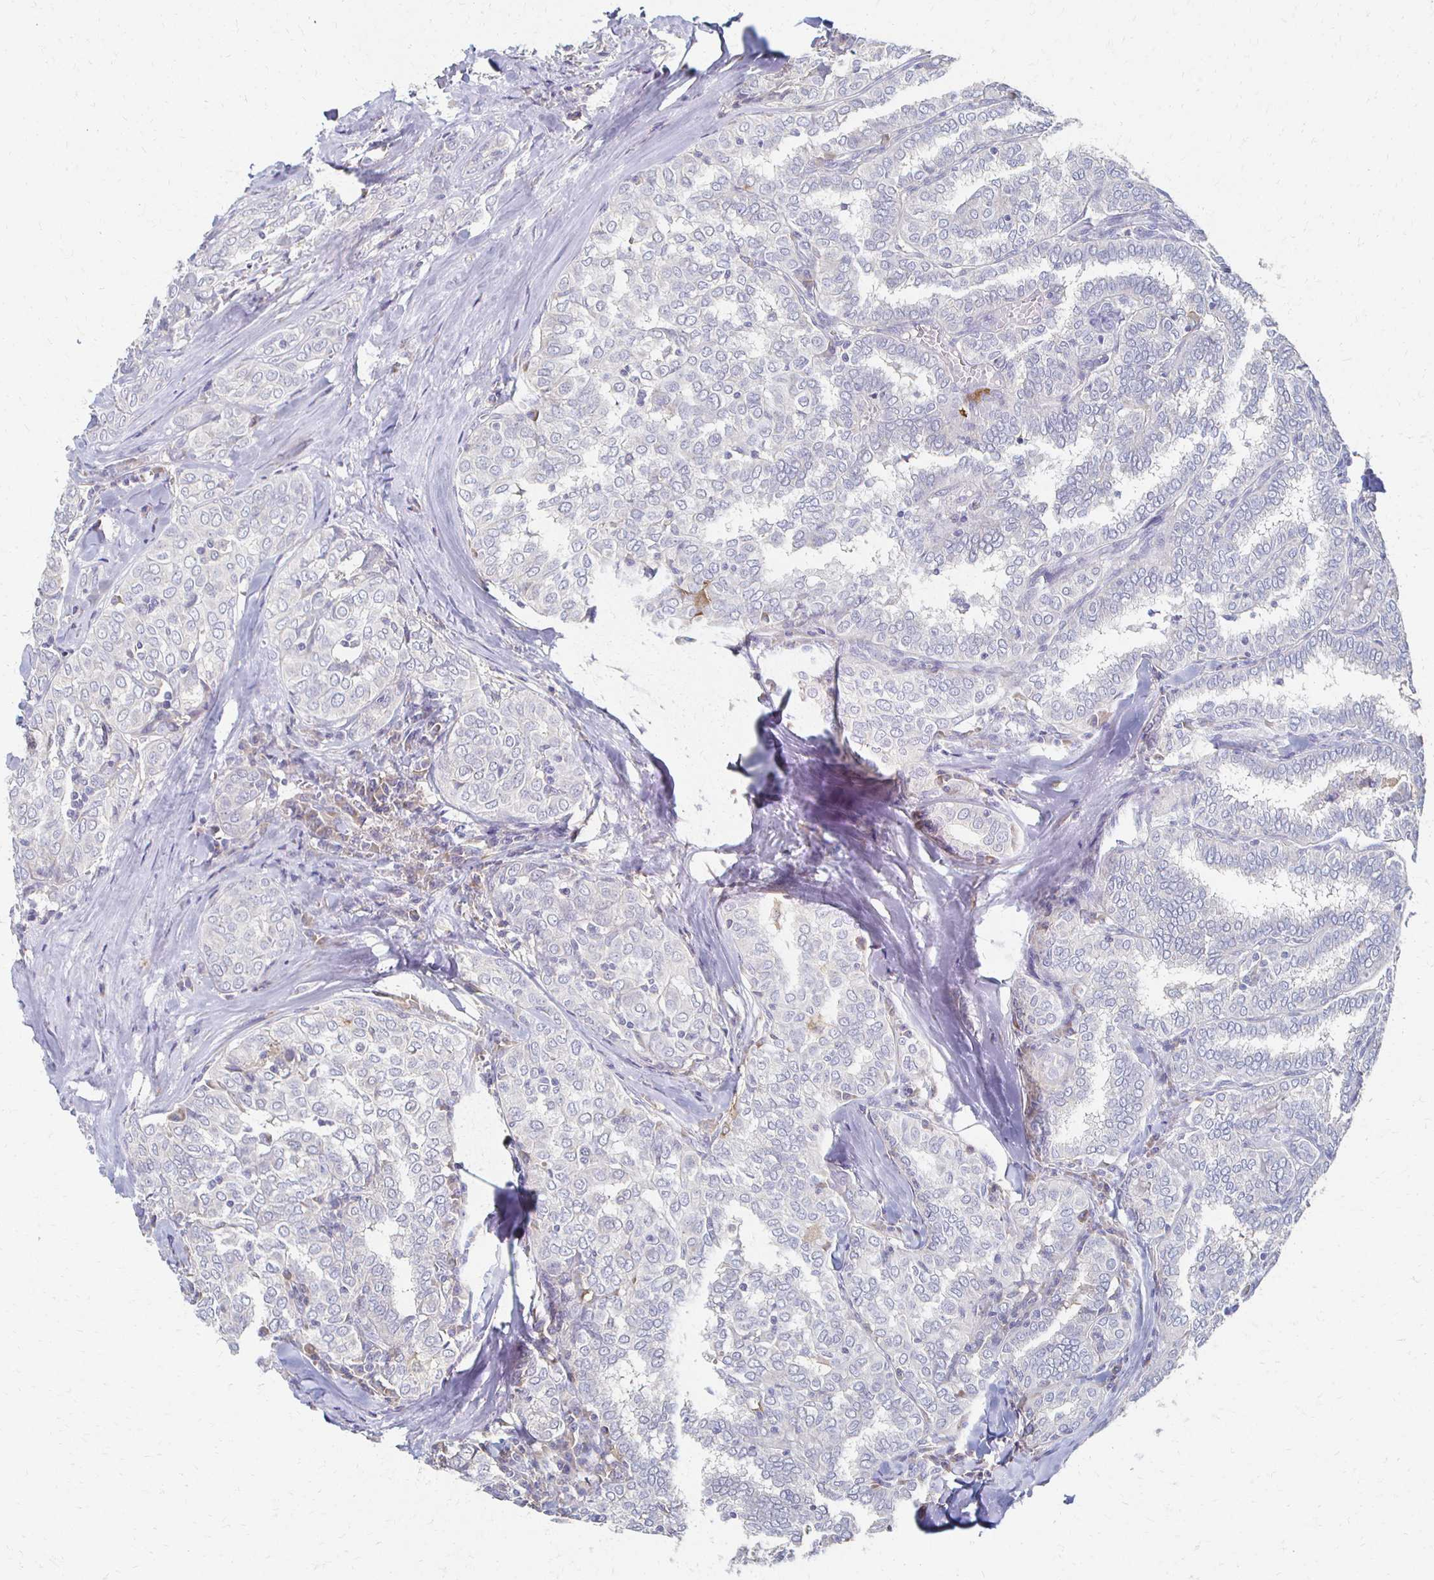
{"staining": {"intensity": "negative", "quantity": "none", "location": "none"}, "tissue": "thyroid cancer", "cell_type": "Tumor cells", "image_type": "cancer", "snomed": [{"axis": "morphology", "description": "Papillary adenocarcinoma, NOS"}, {"axis": "topography", "description": "Thyroid gland"}], "caption": "Human thyroid cancer stained for a protein using immunohistochemistry demonstrates no positivity in tumor cells.", "gene": "CX3CR1", "patient": {"sex": "female", "age": 30}}